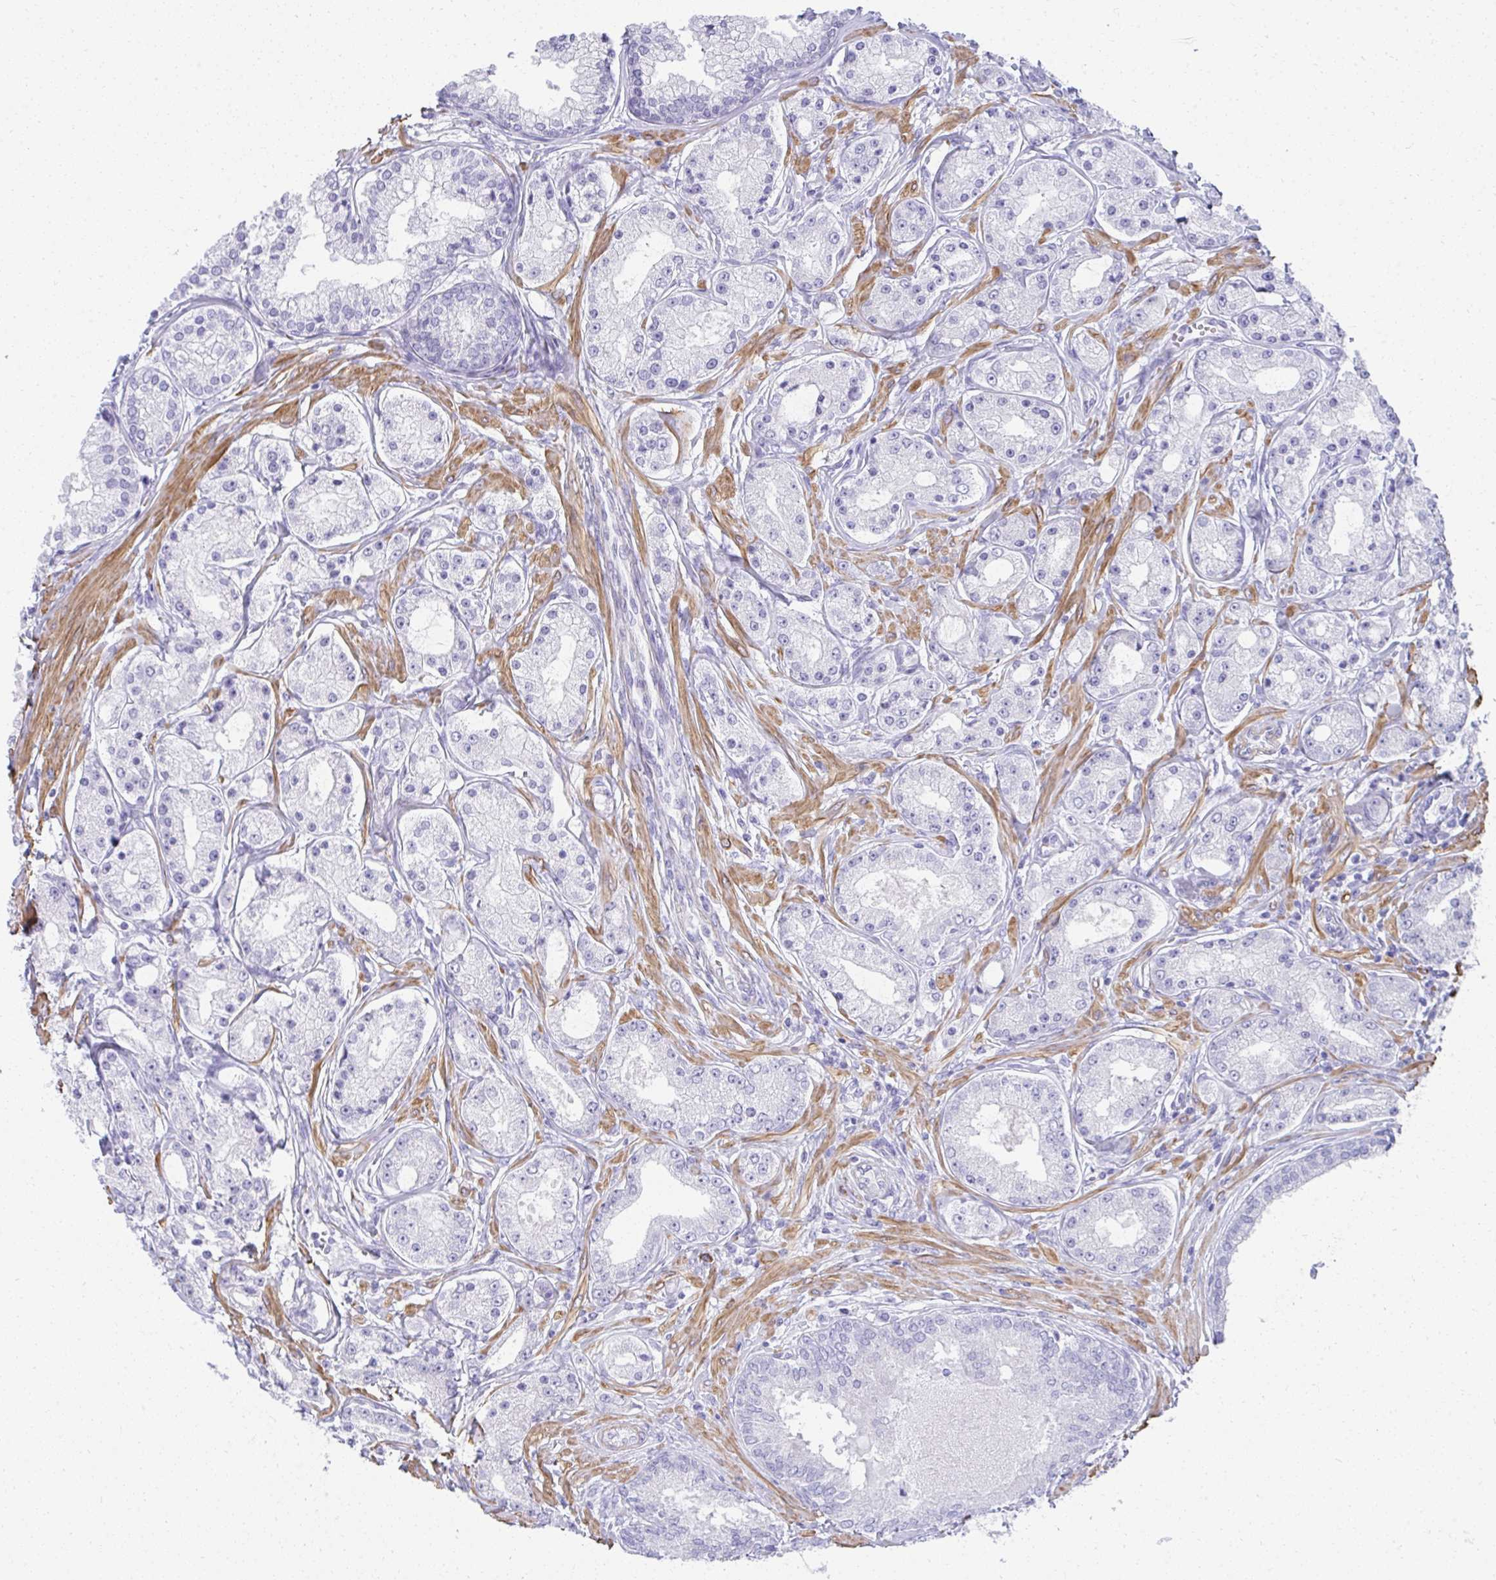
{"staining": {"intensity": "negative", "quantity": "none", "location": "none"}, "tissue": "prostate cancer", "cell_type": "Tumor cells", "image_type": "cancer", "snomed": [{"axis": "morphology", "description": "Adenocarcinoma, High grade"}, {"axis": "topography", "description": "Prostate"}], "caption": "This is a photomicrograph of immunohistochemistry staining of prostate cancer (high-grade adenocarcinoma), which shows no staining in tumor cells. (Stains: DAB IHC with hematoxylin counter stain, Microscopy: brightfield microscopy at high magnification).", "gene": "PUS7L", "patient": {"sex": "male", "age": 66}}